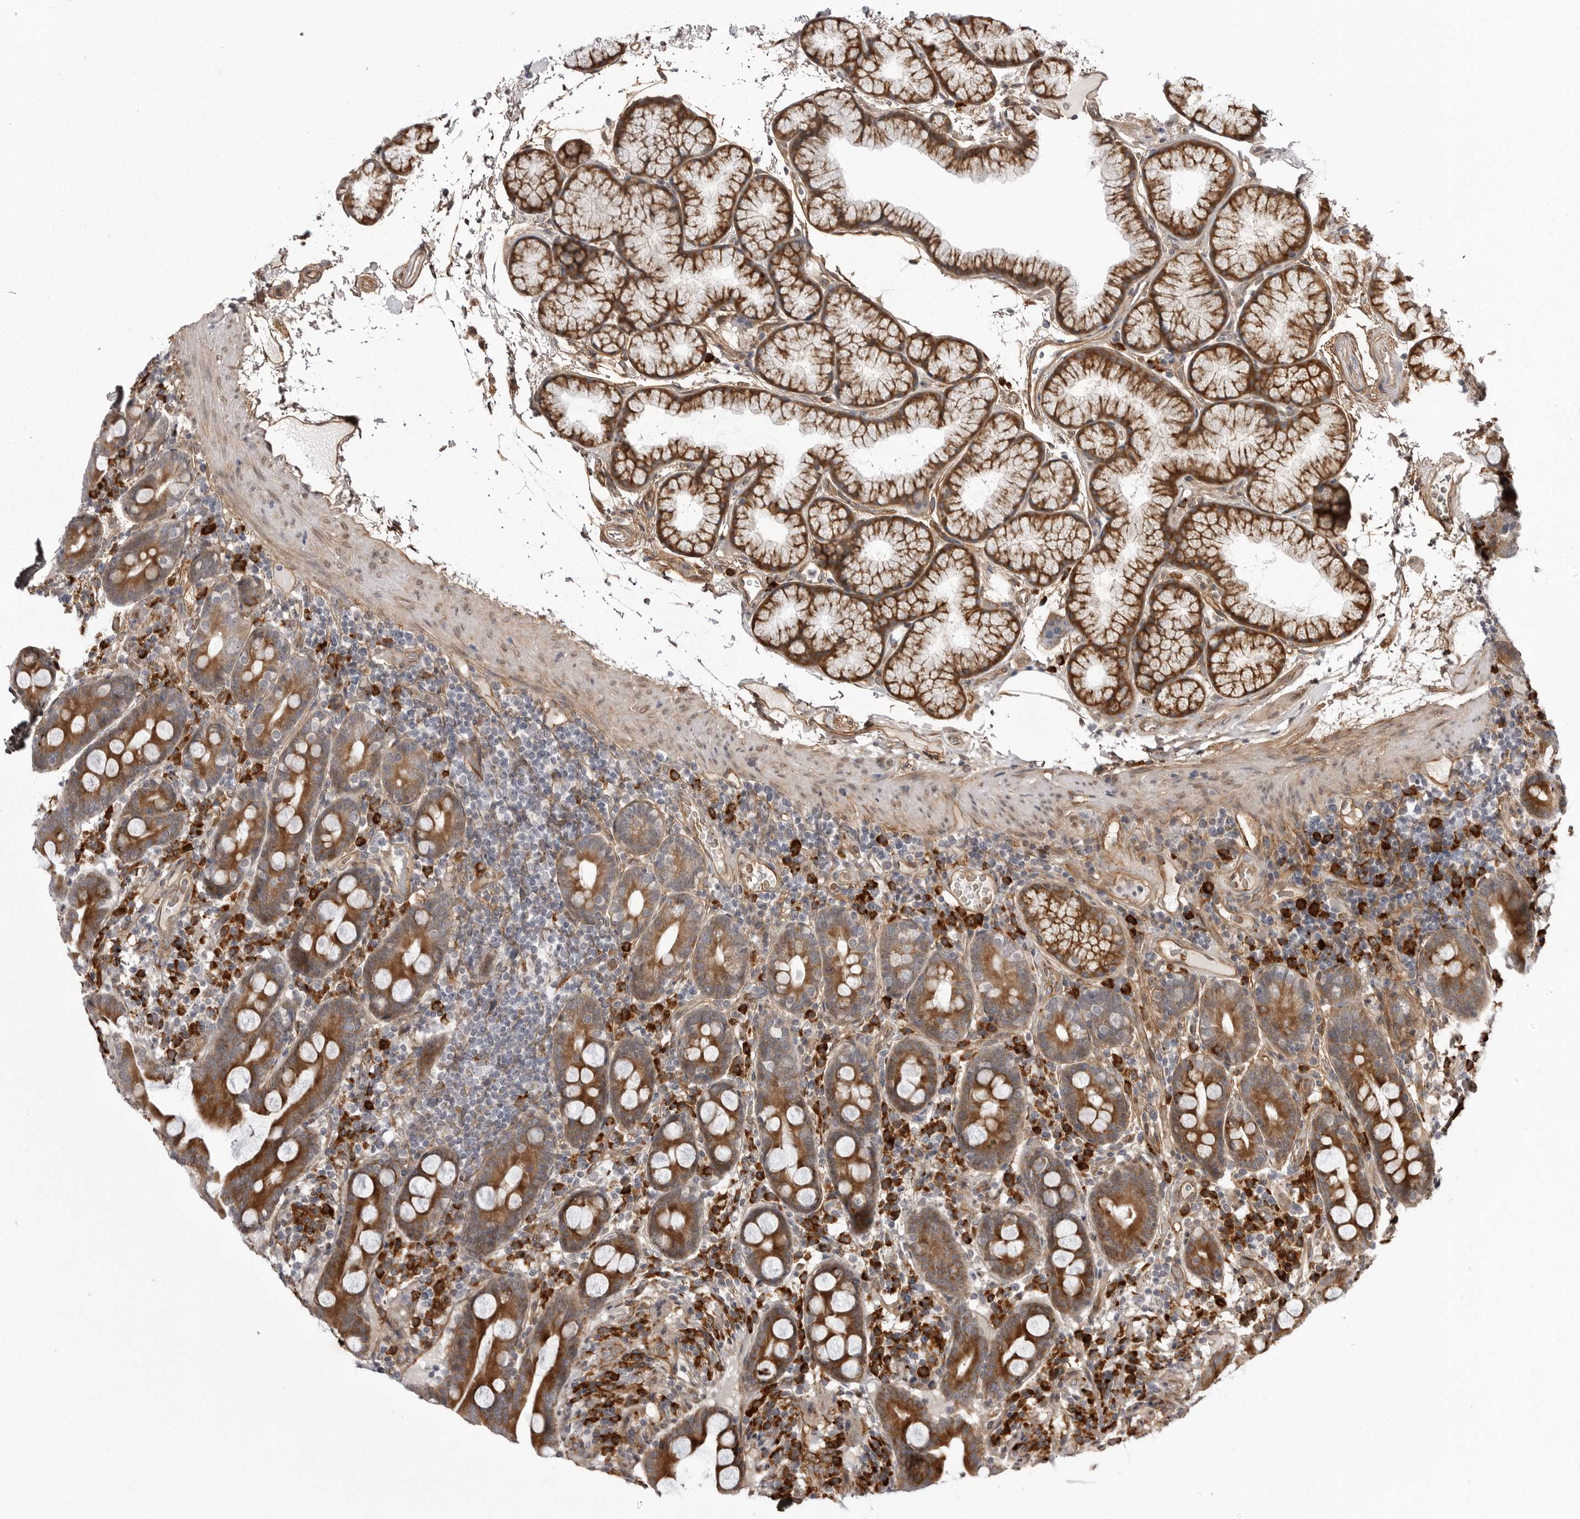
{"staining": {"intensity": "moderate", "quantity": ">75%", "location": "cytoplasmic/membranous"}, "tissue": "duodenum", "cell_type": "Glandular cells", "image_type": "normal", "snomed": [{"axis": "morphology", "description": "Normal tissue, NOS"}, {"axis": "topography", "description": "Duodenum"}], "caption": "Immunohistochemistry (DAB) staining of unremarkable human duodenum shows moderate cytoplasmic/membranous protein expression in approximately >75% of glandular cells. (brown staining indicates protein expression, while blue staining denotes nuclei).", "gene": "ARL5A", "patient": {"sex": "male", "age": 54}}